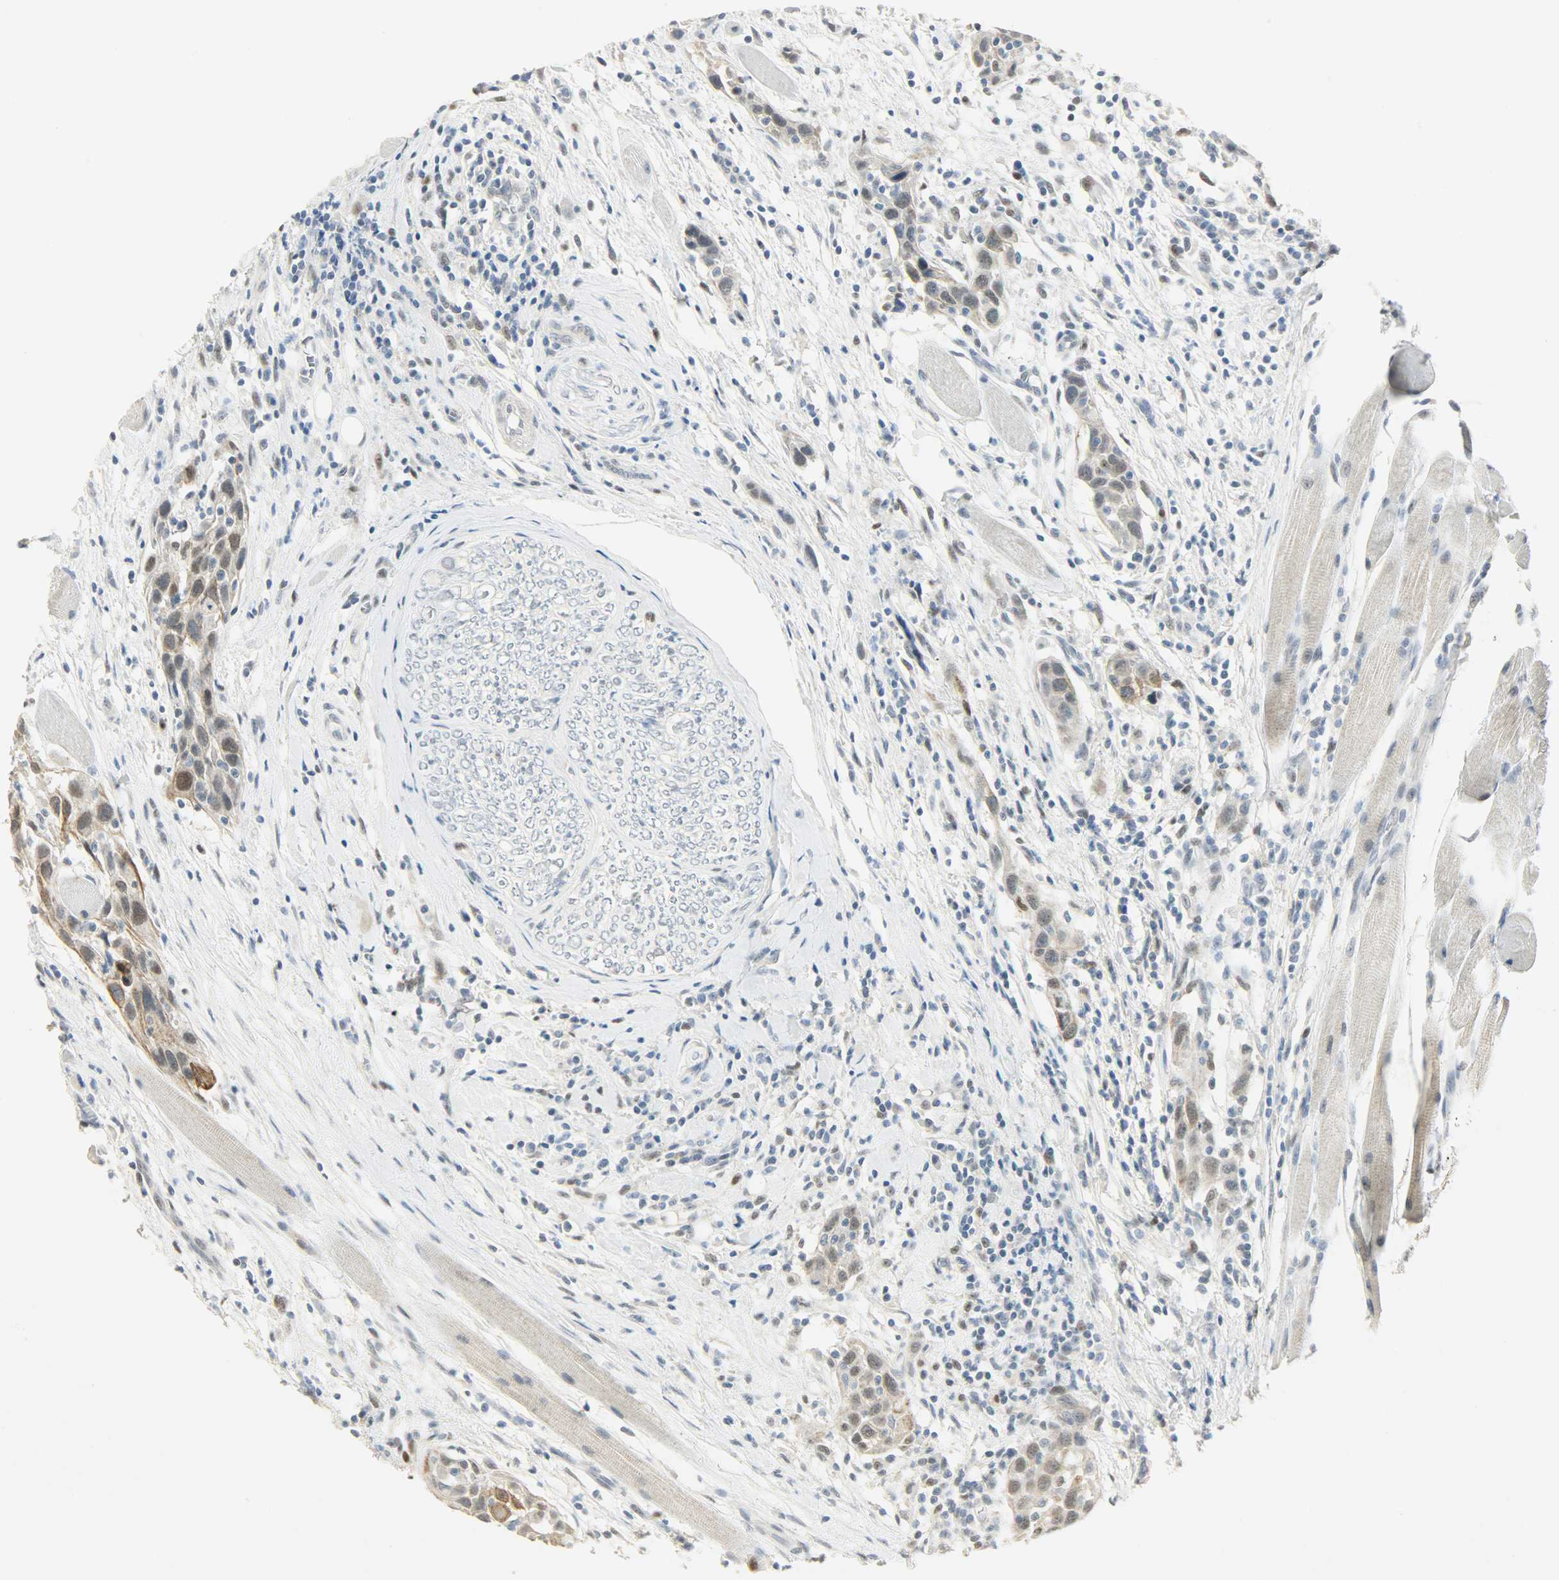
{"staining": {"intensity": "moderate", "quantity": ">75%", "location": "cytoplasmic/membranous,nuclear"}, "tissue": "head and neck cancer", "cell_type": "Tumor cells", "image_type": "cancer", "snomed": [{"axis": "morphology", "description": "Normal tissue, NOS"}, {"axis": "morphology", "description": "Squamous cell carcinoma, NOS"}, {"axis": "topography", "description": "Oral tissue"}, {"axis": "topography", "description": "Head-Neck"}], "caption": "IHC of head and neck squamous cell carcinoma reveals medium levels of moderate cytoplasmic/membranous and nuclear positivity in about >75% of tumor cells.", "gene": "PPARG", "patient": {"sex": "female", "age": 50}}